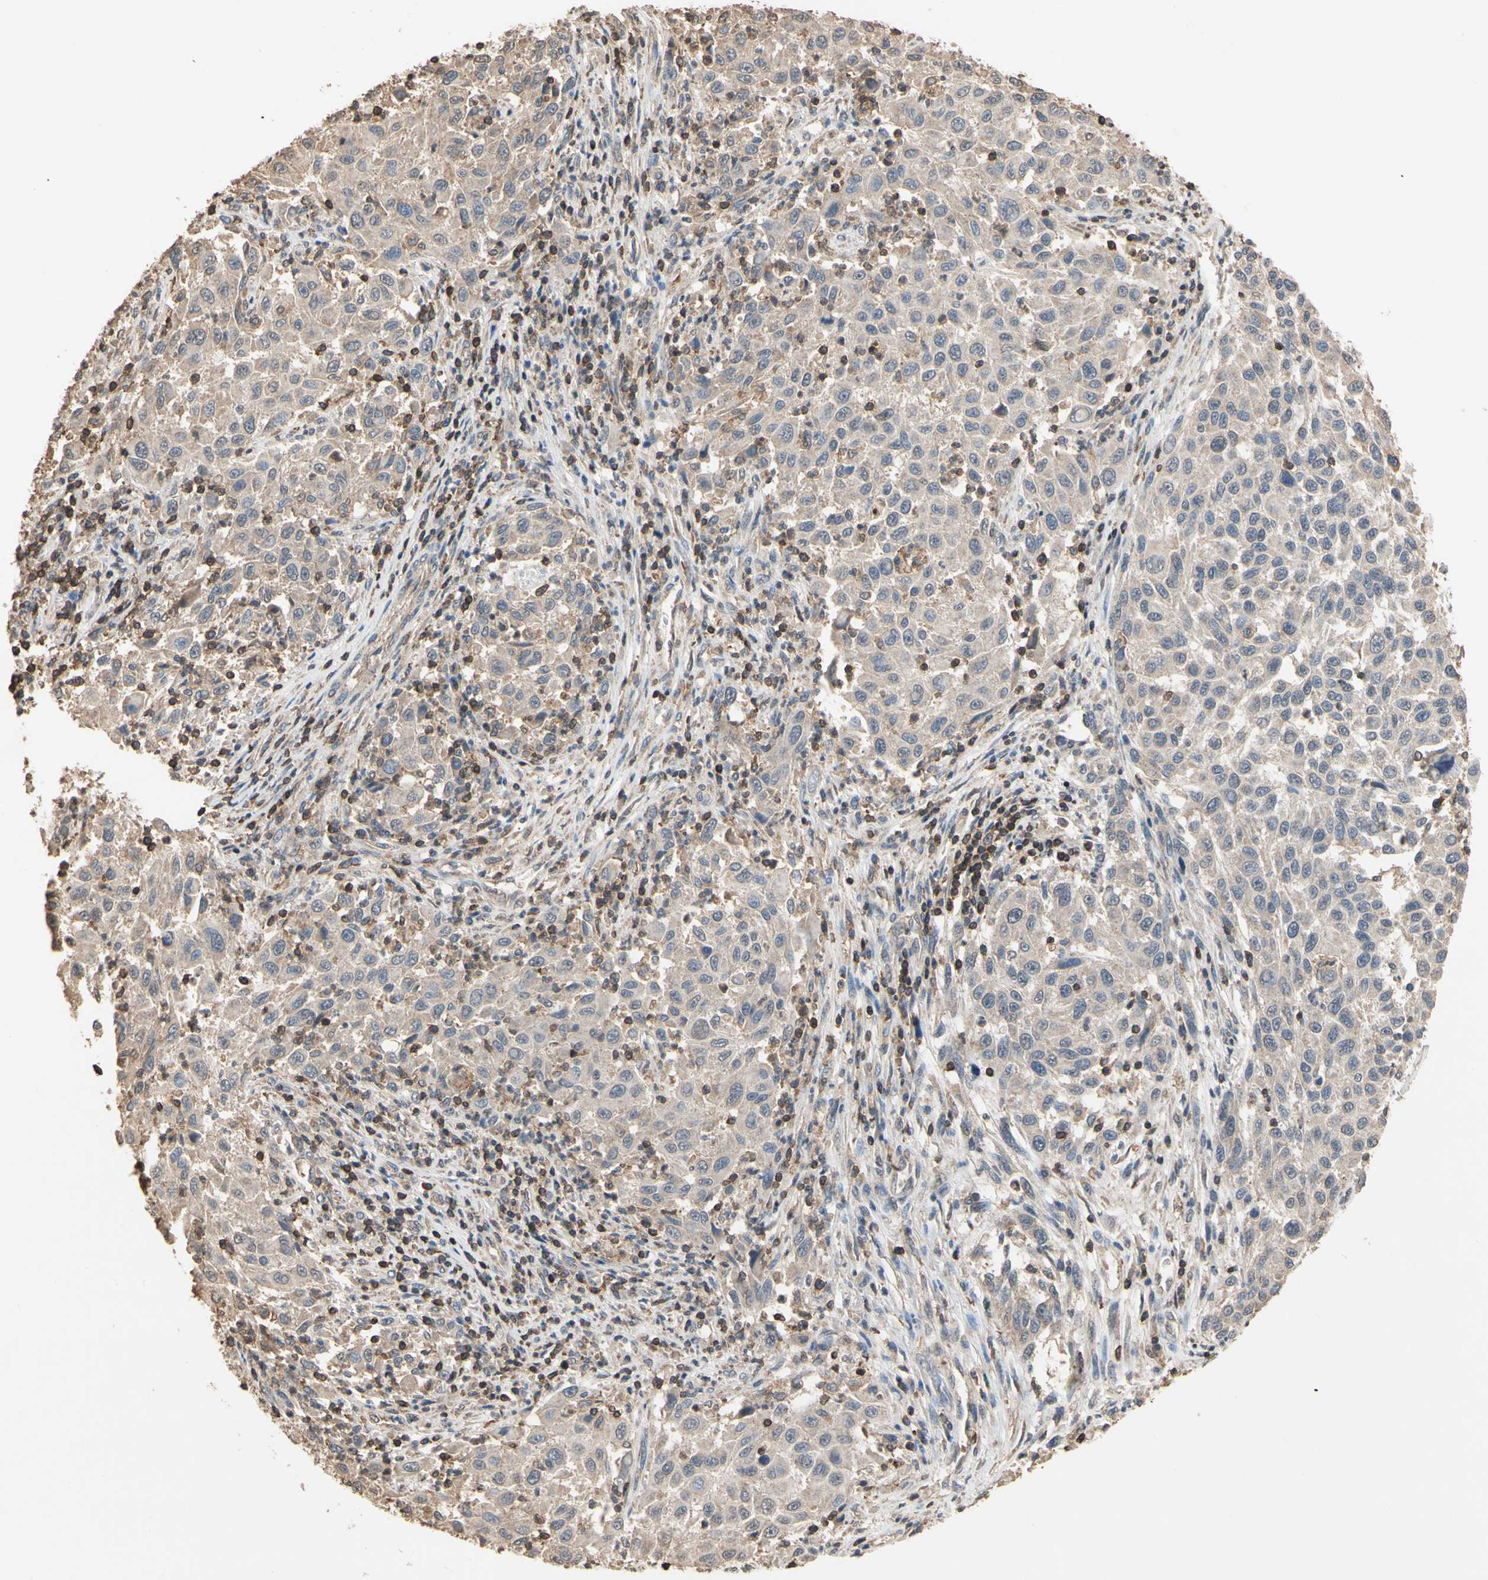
{"staining": {"intensity": "negative", "quantity": "none", "location": "none"}, "tissue": "melanoma", "cell_type": "Tumor cells", "image_type": "cancer", "snomed": [{"axis": "morphology", "description": "Malignant melanoma, Metastatic site"}, {"axis": "topography", "description": "Lymph node"}], "caption": "A photomicrograph of malignant melanoma (metastatic site) stained for a protein shows no brown staining in tumor cells.", "gene": "MAP3K10", "patient": {"sex": "male", "age": 61}}